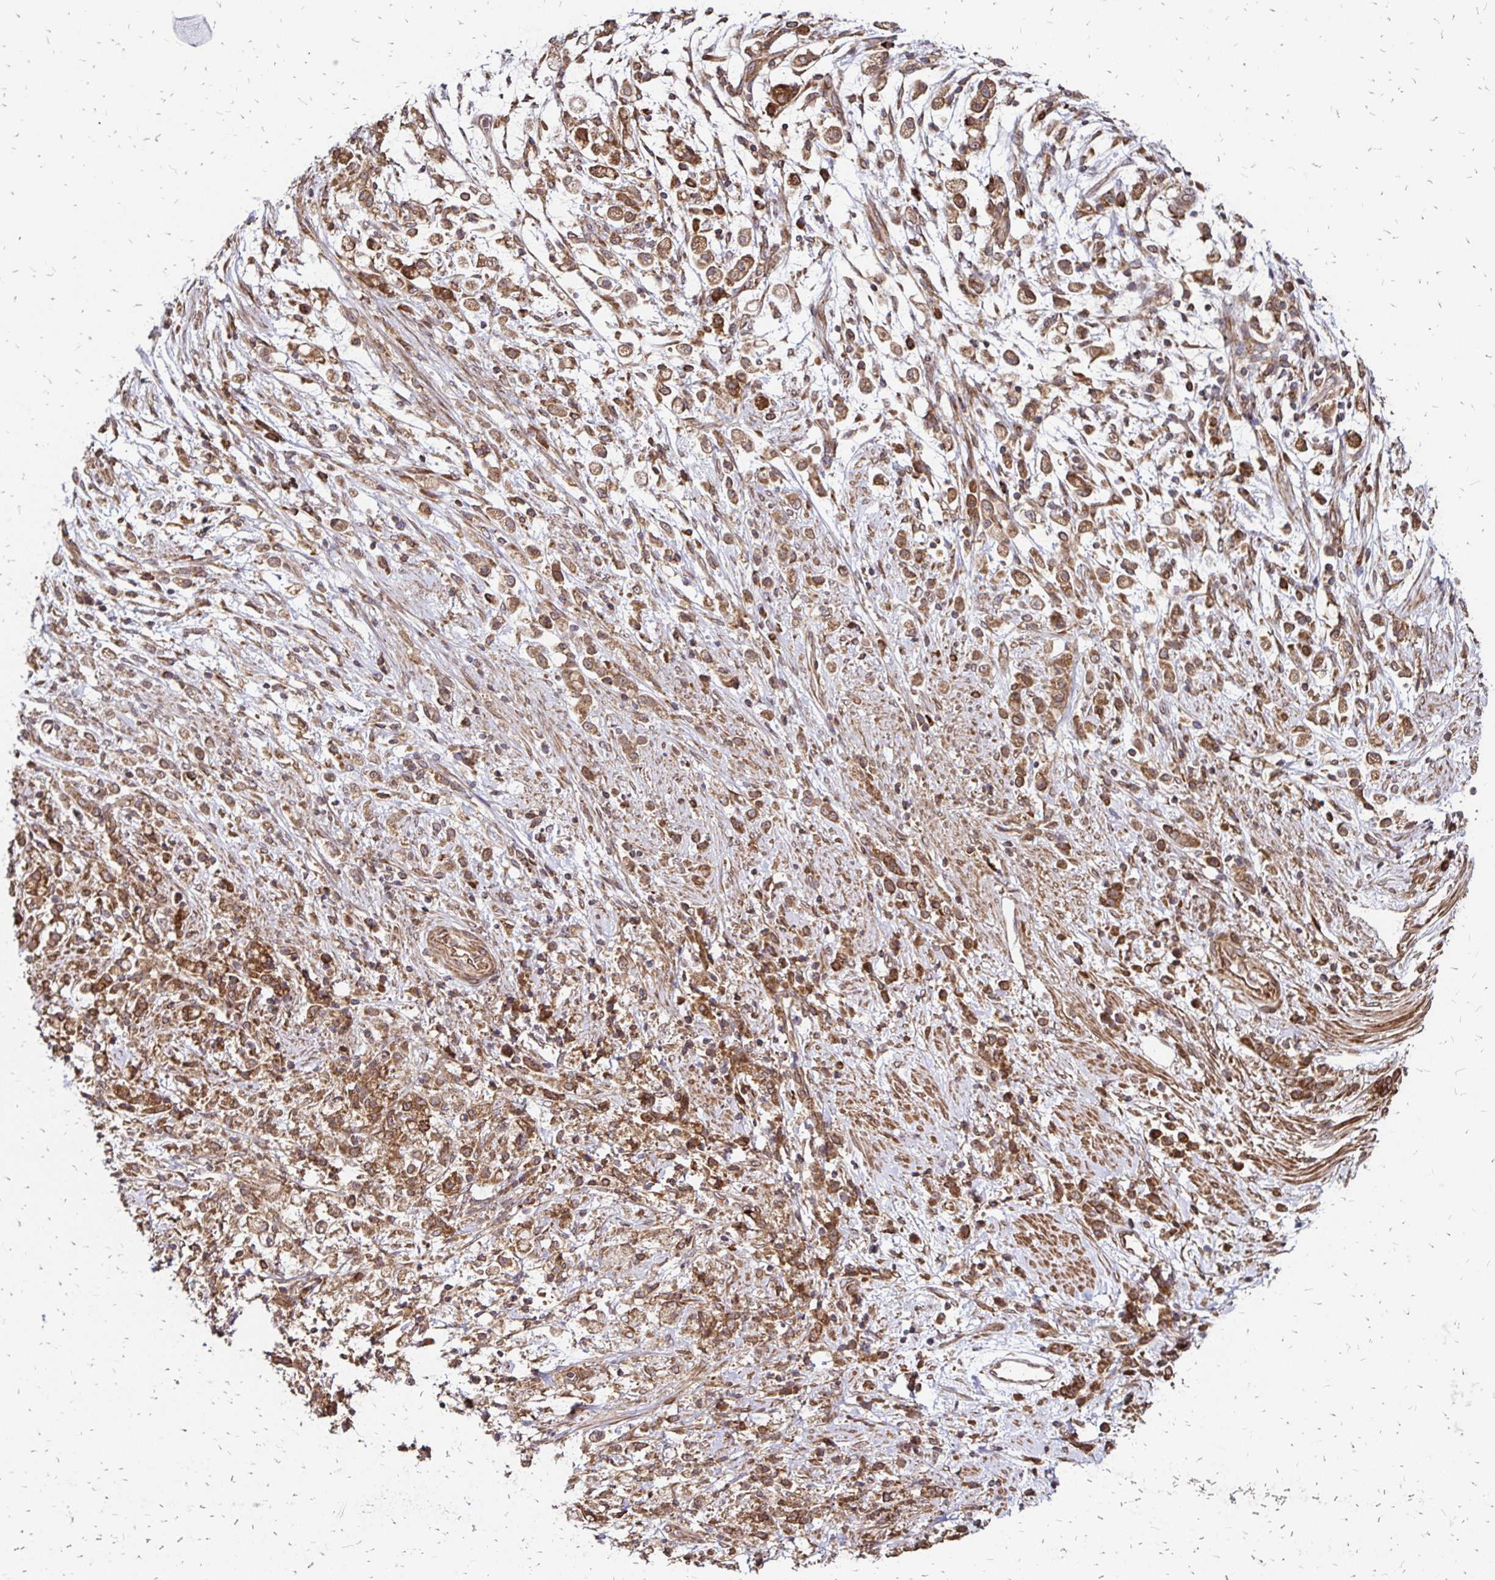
{"staining": {"intensity": "moderate", "quantity": ">75%", "location": "cytoplasmic/membranous"}, "tissue": "stomach cancer", "cell_type": "Tumor cells", "image_type": "cancer", "snomed": [{"axis": "morphology", "description": "Adenocarcinoma, NOS"}, {"axis": "topography", "description": "Stomach"}], "caption": "Immunohistochemical staining of stomach cancer shows moderate cytoplasmic/membranous protein positivity in approximately >75% of tumor cells.", "gene": "ZW10", "patient": {"sex": "female", "age": 60}}